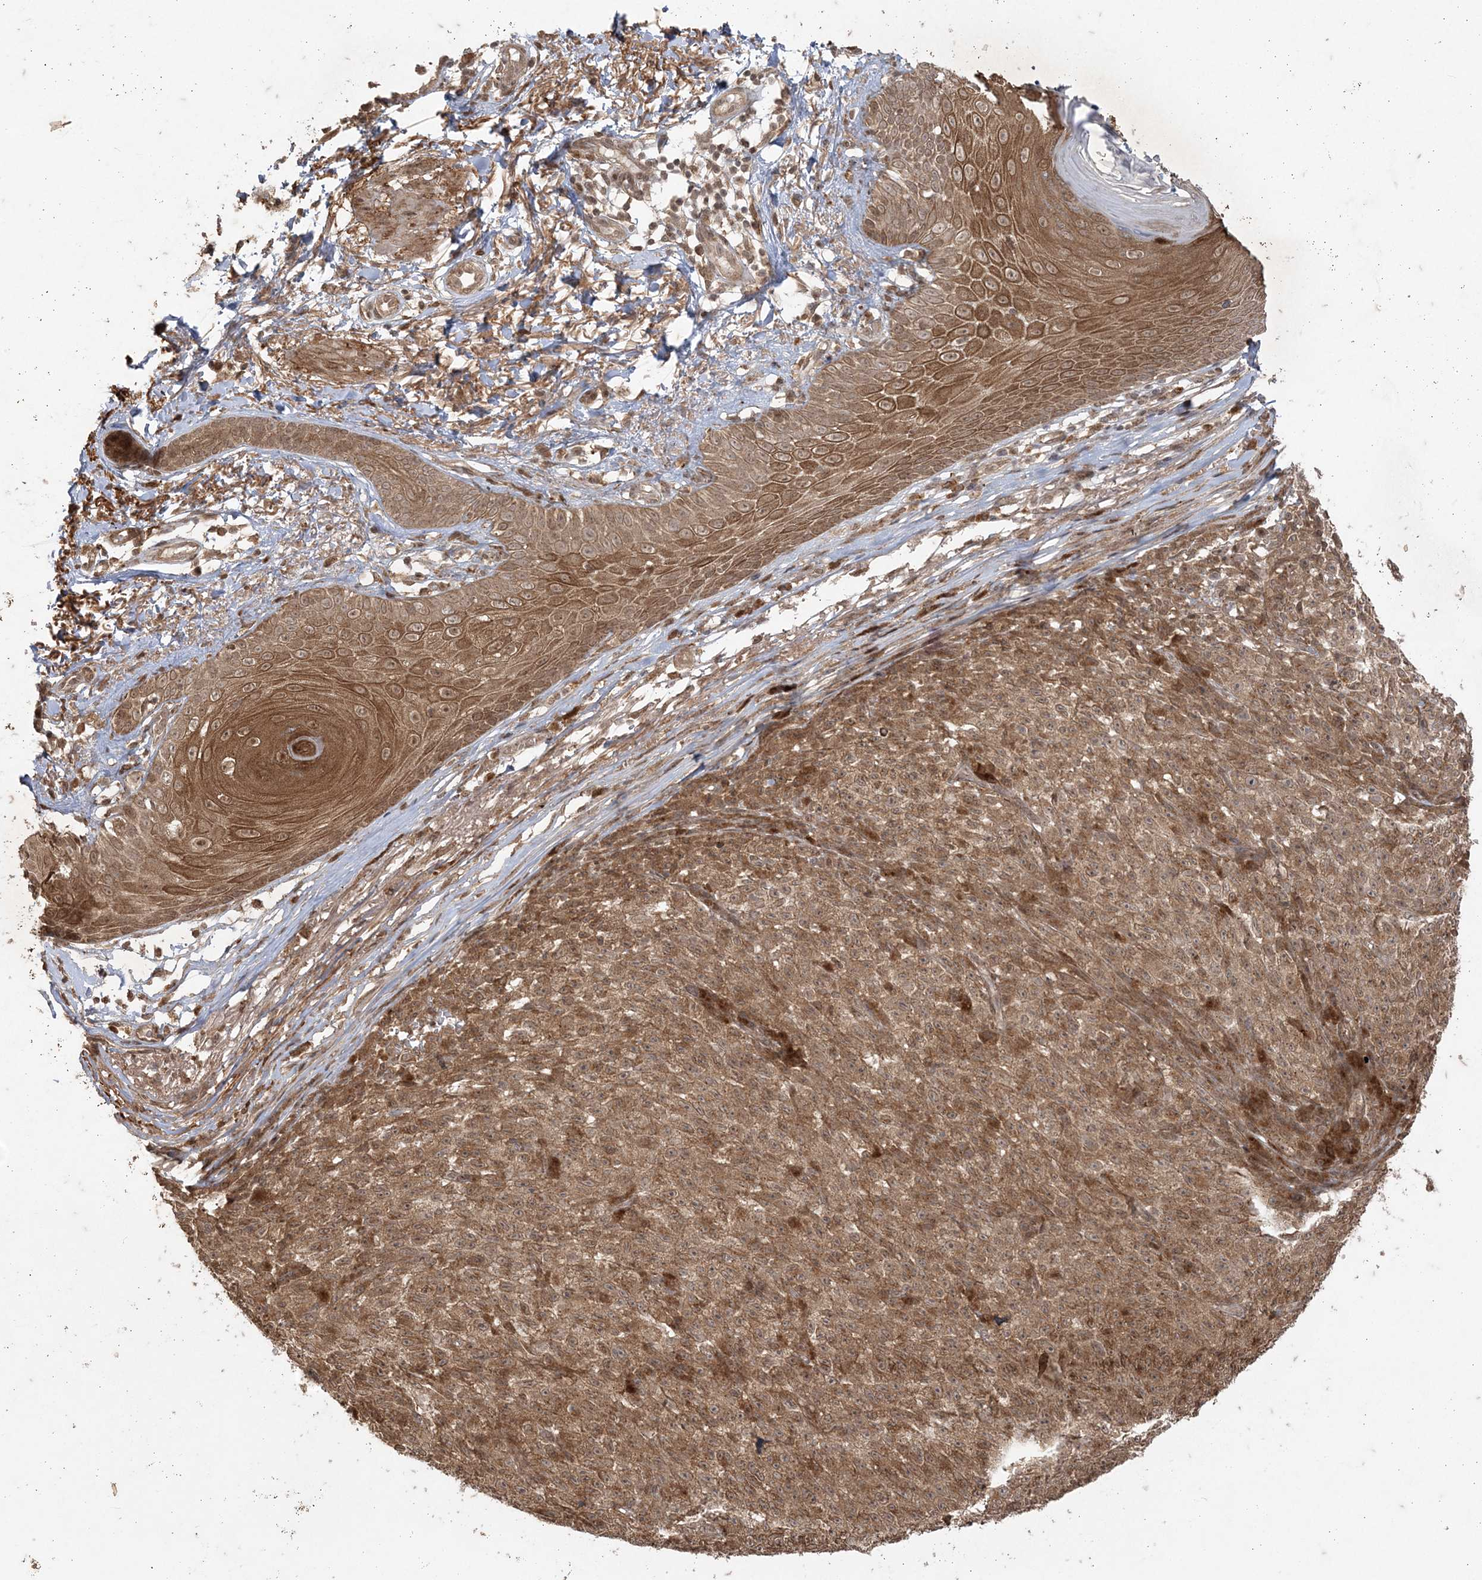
{"staining": {"intensity": "moderate", "quantity": ">75%", "location": "cytoplasmic/membranous"}, "tissue": "melanoma", "cell_type": "Tumor cells", "image_type": "cancer", "snomed": [{"axis": "morphology", "description": "Malignant melanoma, NOS"}, {"axis": "topography", "description": "Skin"}], "caption": "Immunohistochemistry micrograph of human melanoma stained for a protein (brown), which shows medium levels of moderate cytoplasmic/membranous positivity in about >75% of tumor cells.", "gene": "RRAS", "patient": {"sex": "female", "age": 82}}